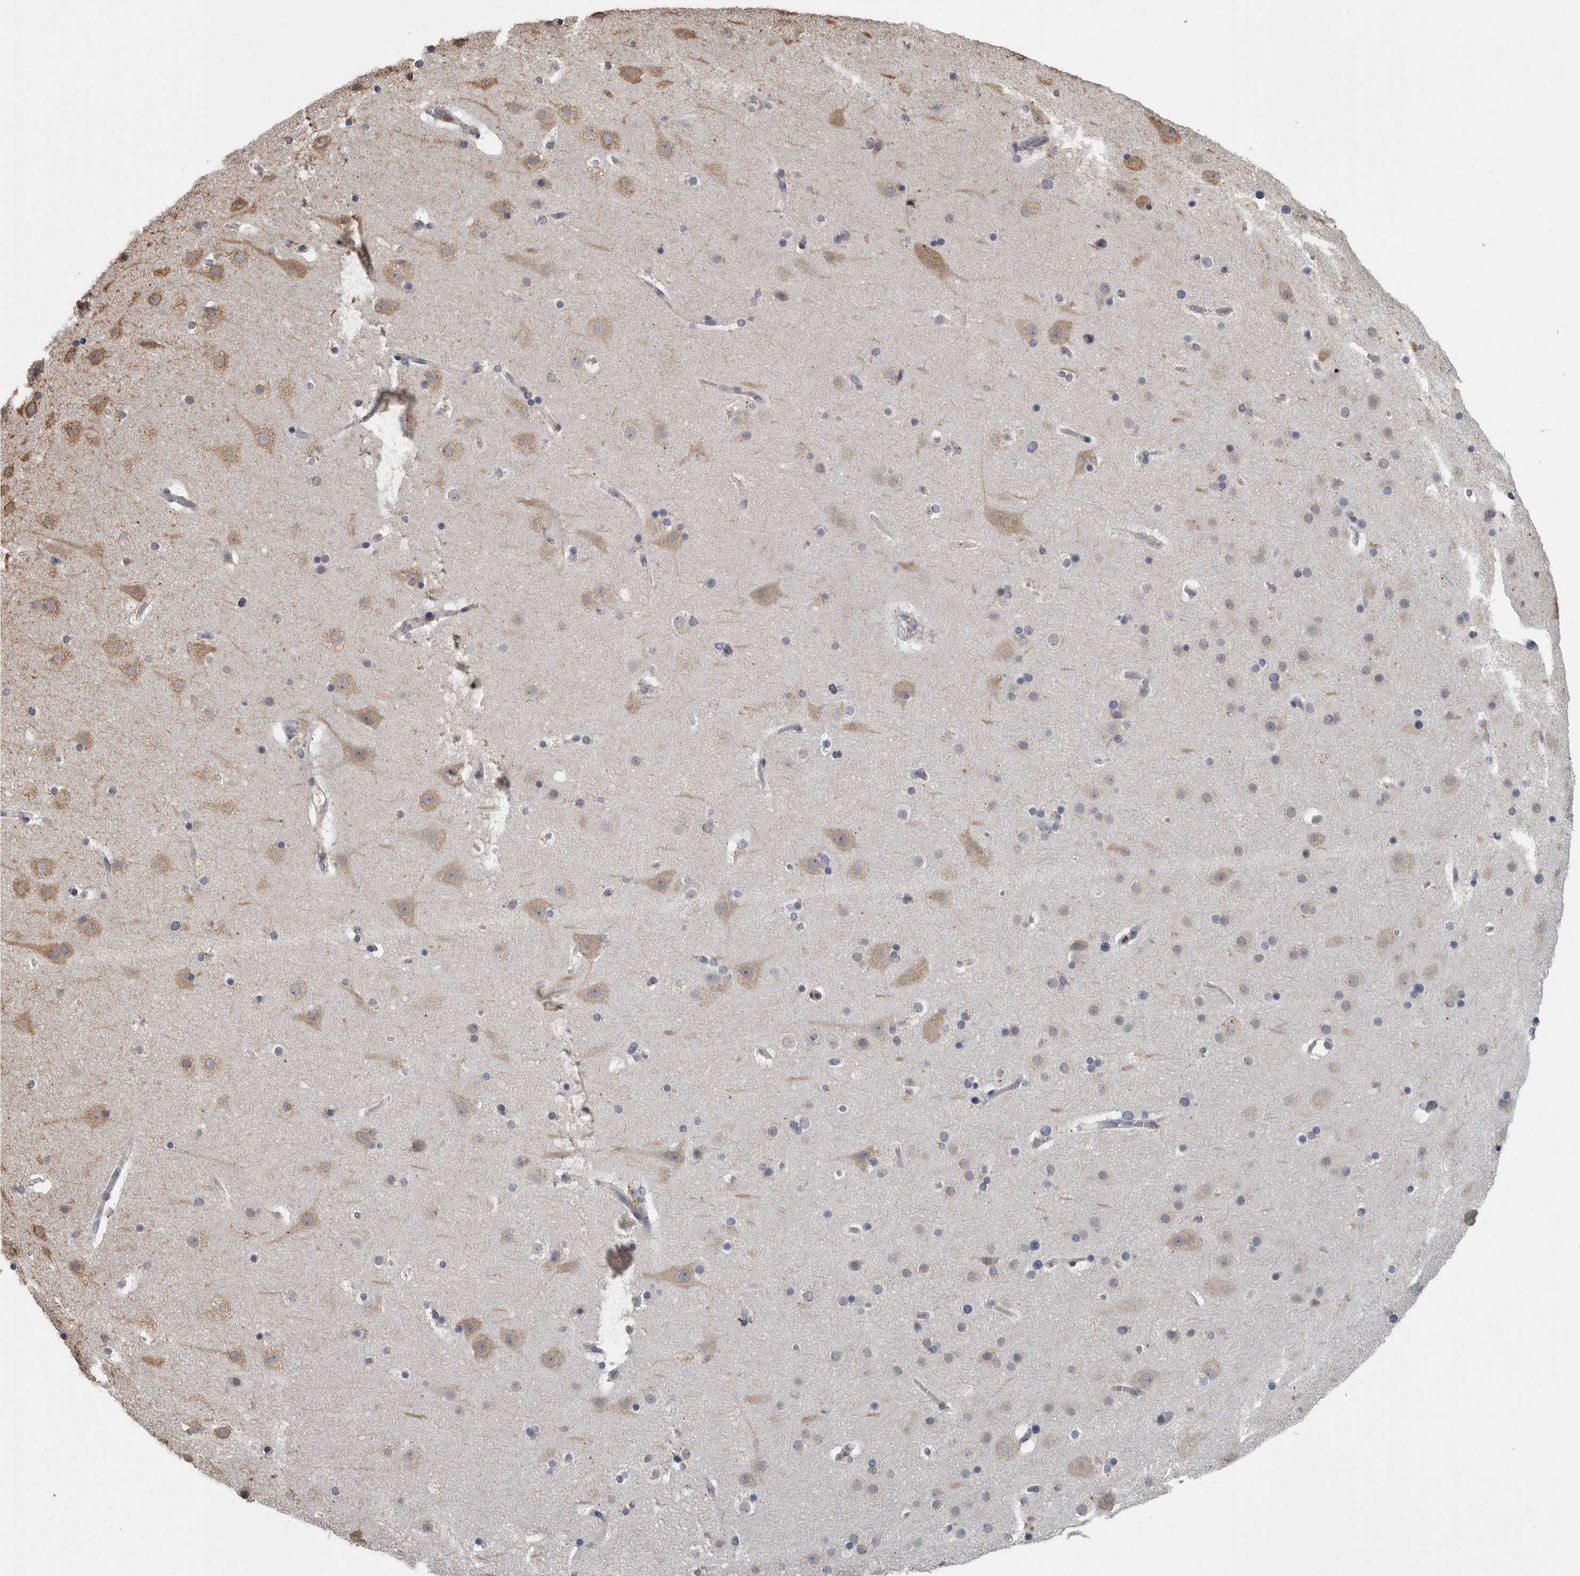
{"staining": {"intensity": "negative", "quantity": "none", "location": "none"}, "tissue": "cerebral cortex", "cell_type": "Endothelial cells", "image_type": "normal", "snomed": [{"axis": "morphology", "description": "Normal tissue, NOS"}, {"axis": "topography", "description": "Cerebral cortex"}], "caption": "This is an immunohistochemistry image of benign human cerebral cortex. There is no expression in endothelial cells.", "gene": "NAAA", "patient": {"sex": "male", "age": 57}}